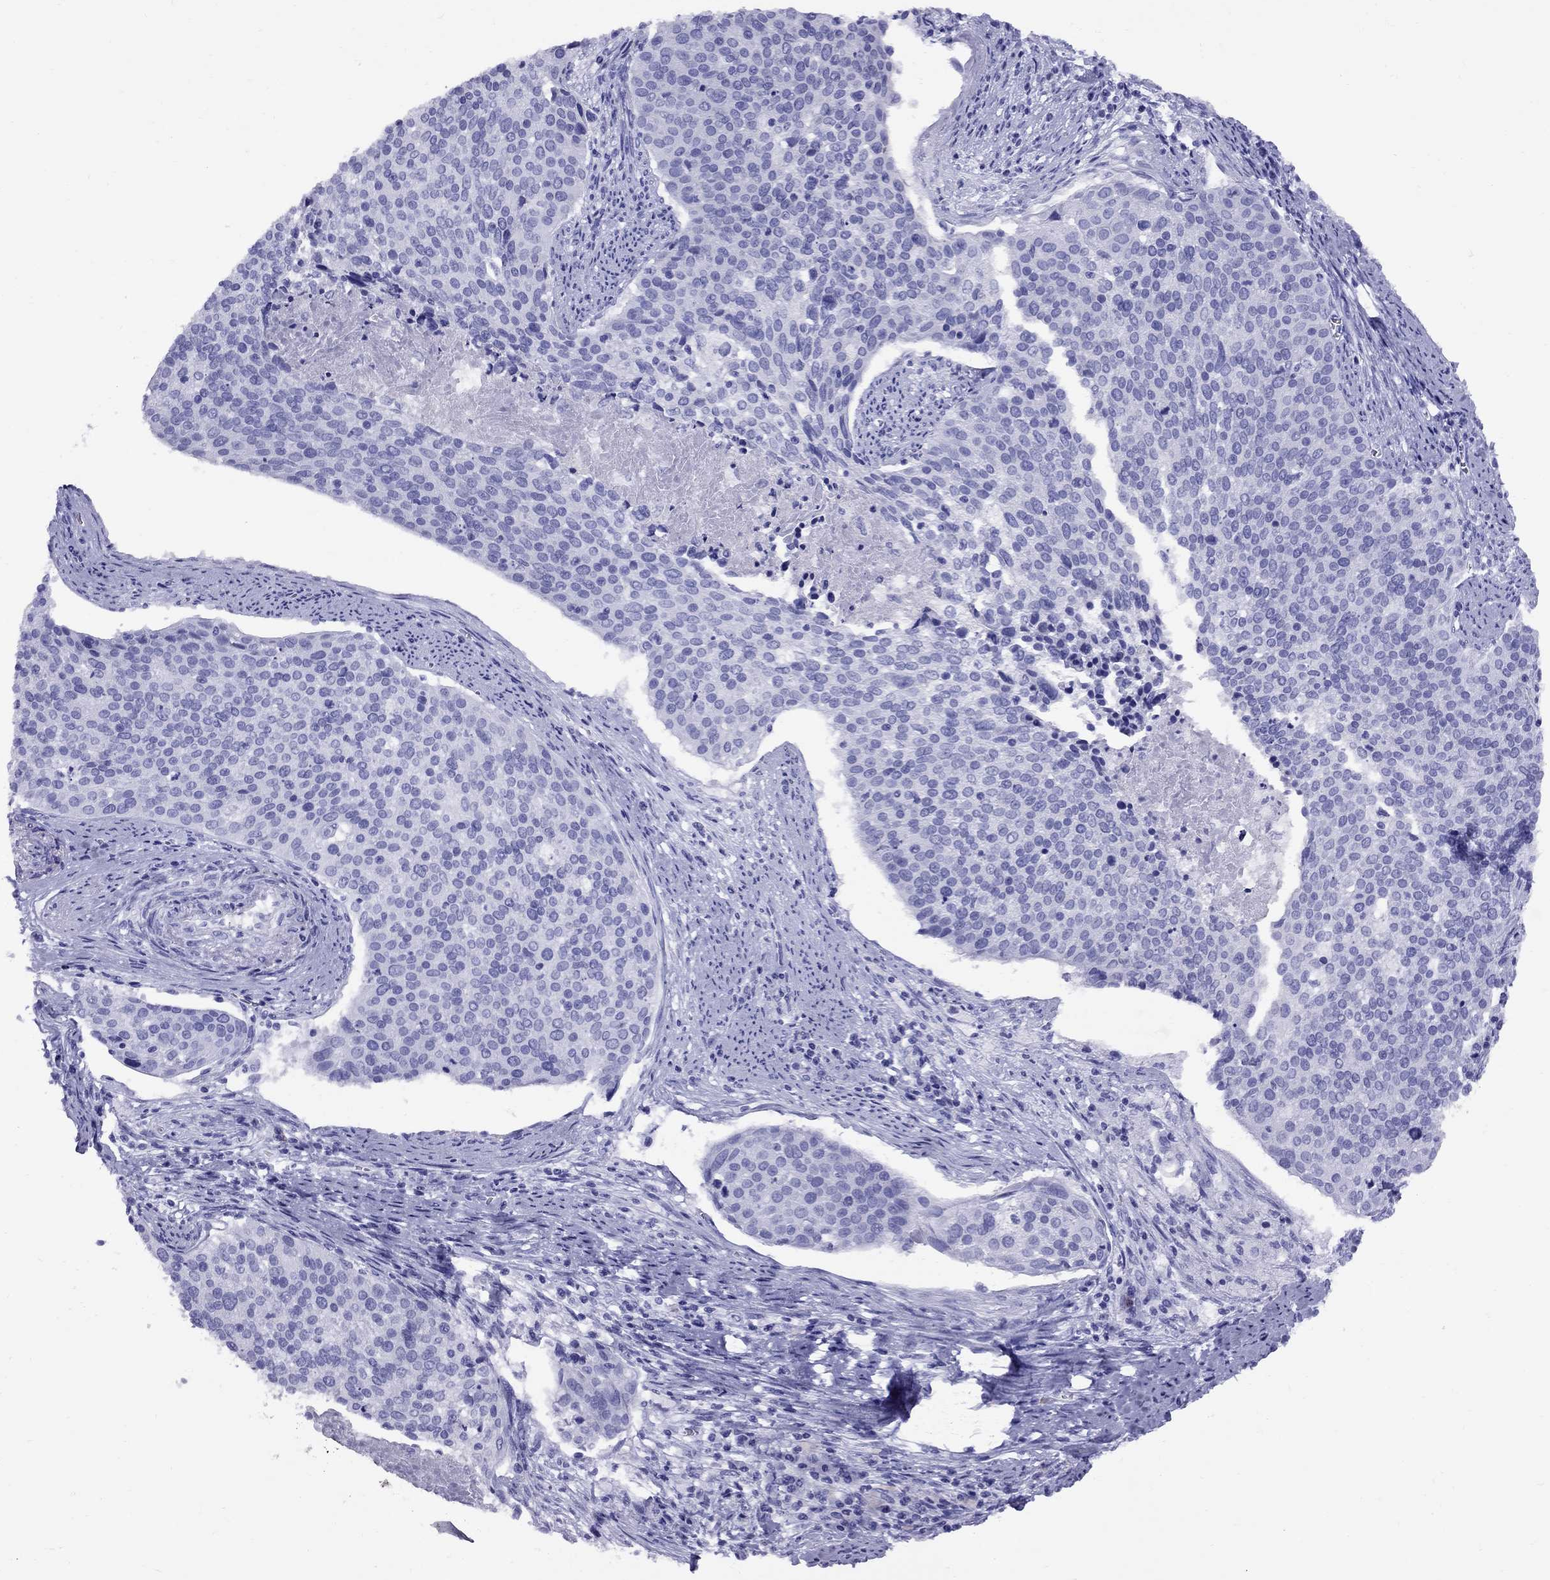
{"staining": {"intensity": "negative", "quantity": "none", "location": "none"}, "tissue": "cervical cancer", "cell_type": "Tumor cells", "image_type": "cancer", "snomed": [{"axis": "morphology", "description": "Squamous cell carcinoma, NOS"}, {"axis": "topography", "description": "Cervix"}], "caption": "This is an immunohistochemistry (IHC) micrograph of cervical cancer (squamous cell carcinoma). There is no expression in tumor cells.", "gene": "AVPR1B", "patient": {"sex": "female", "age": 39}}